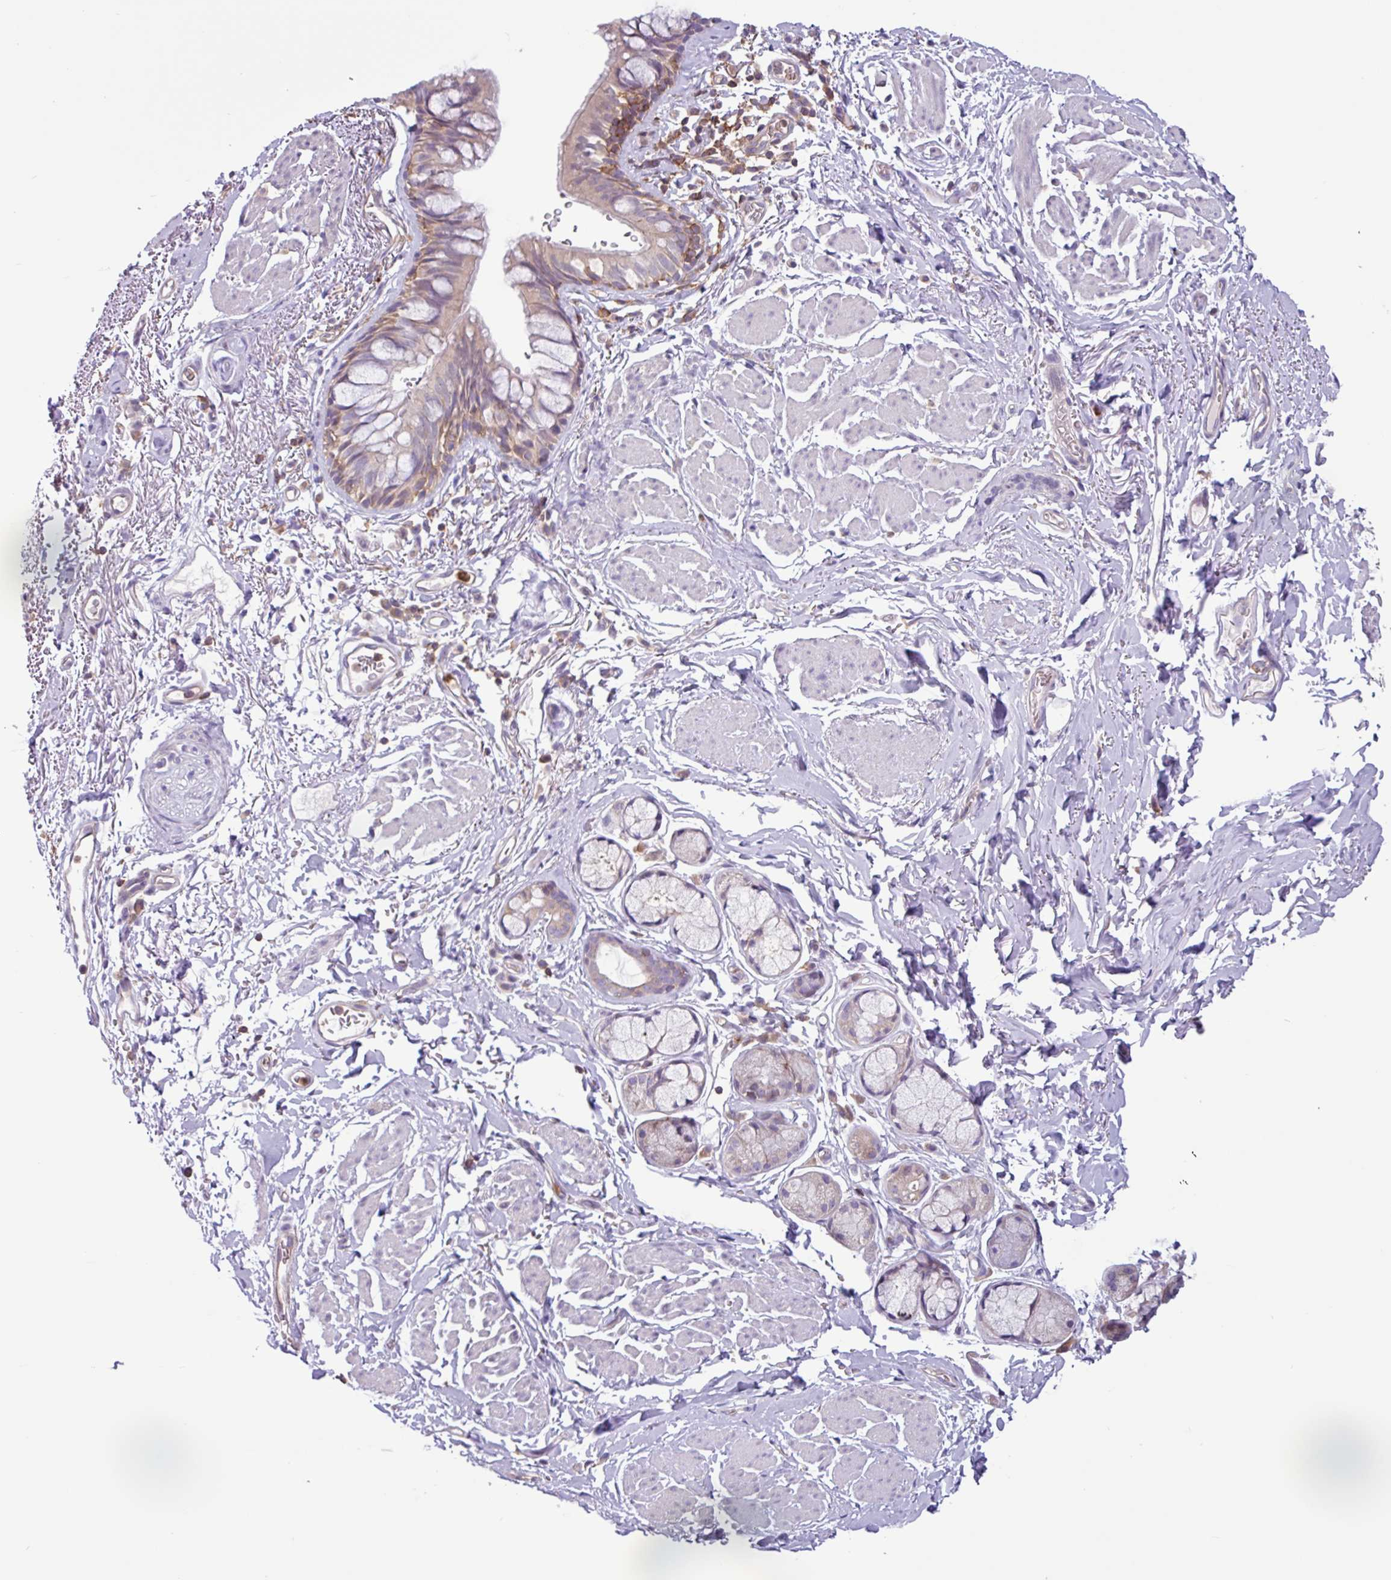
{"staining": {"intensity": "weak", "quantity": "25%-75%", "location": "cytoplasmic/membranous"}, "tissue": "bronchus", "cell_type": "Respiratory epithelial cells", "image_type": "normal", "snomed": [{"axis": "morphology", "description": "Normal tissue, NOS"}, {"axis": "topography", "description": "Bronchus"}], "caption": "Immunohistochemical staining of unremarkable bronchus demonstrates weak cytoplasmic/membranous protein positivity in approximately 25%-75% of respiratory epithelial cells. Using DAB (brown) and hematoxylin (blue) stains, captured at high magnification using brightfield microscopy.", "gene": "ACTR3B", "patient": {"sex": "male", "age": 67}}